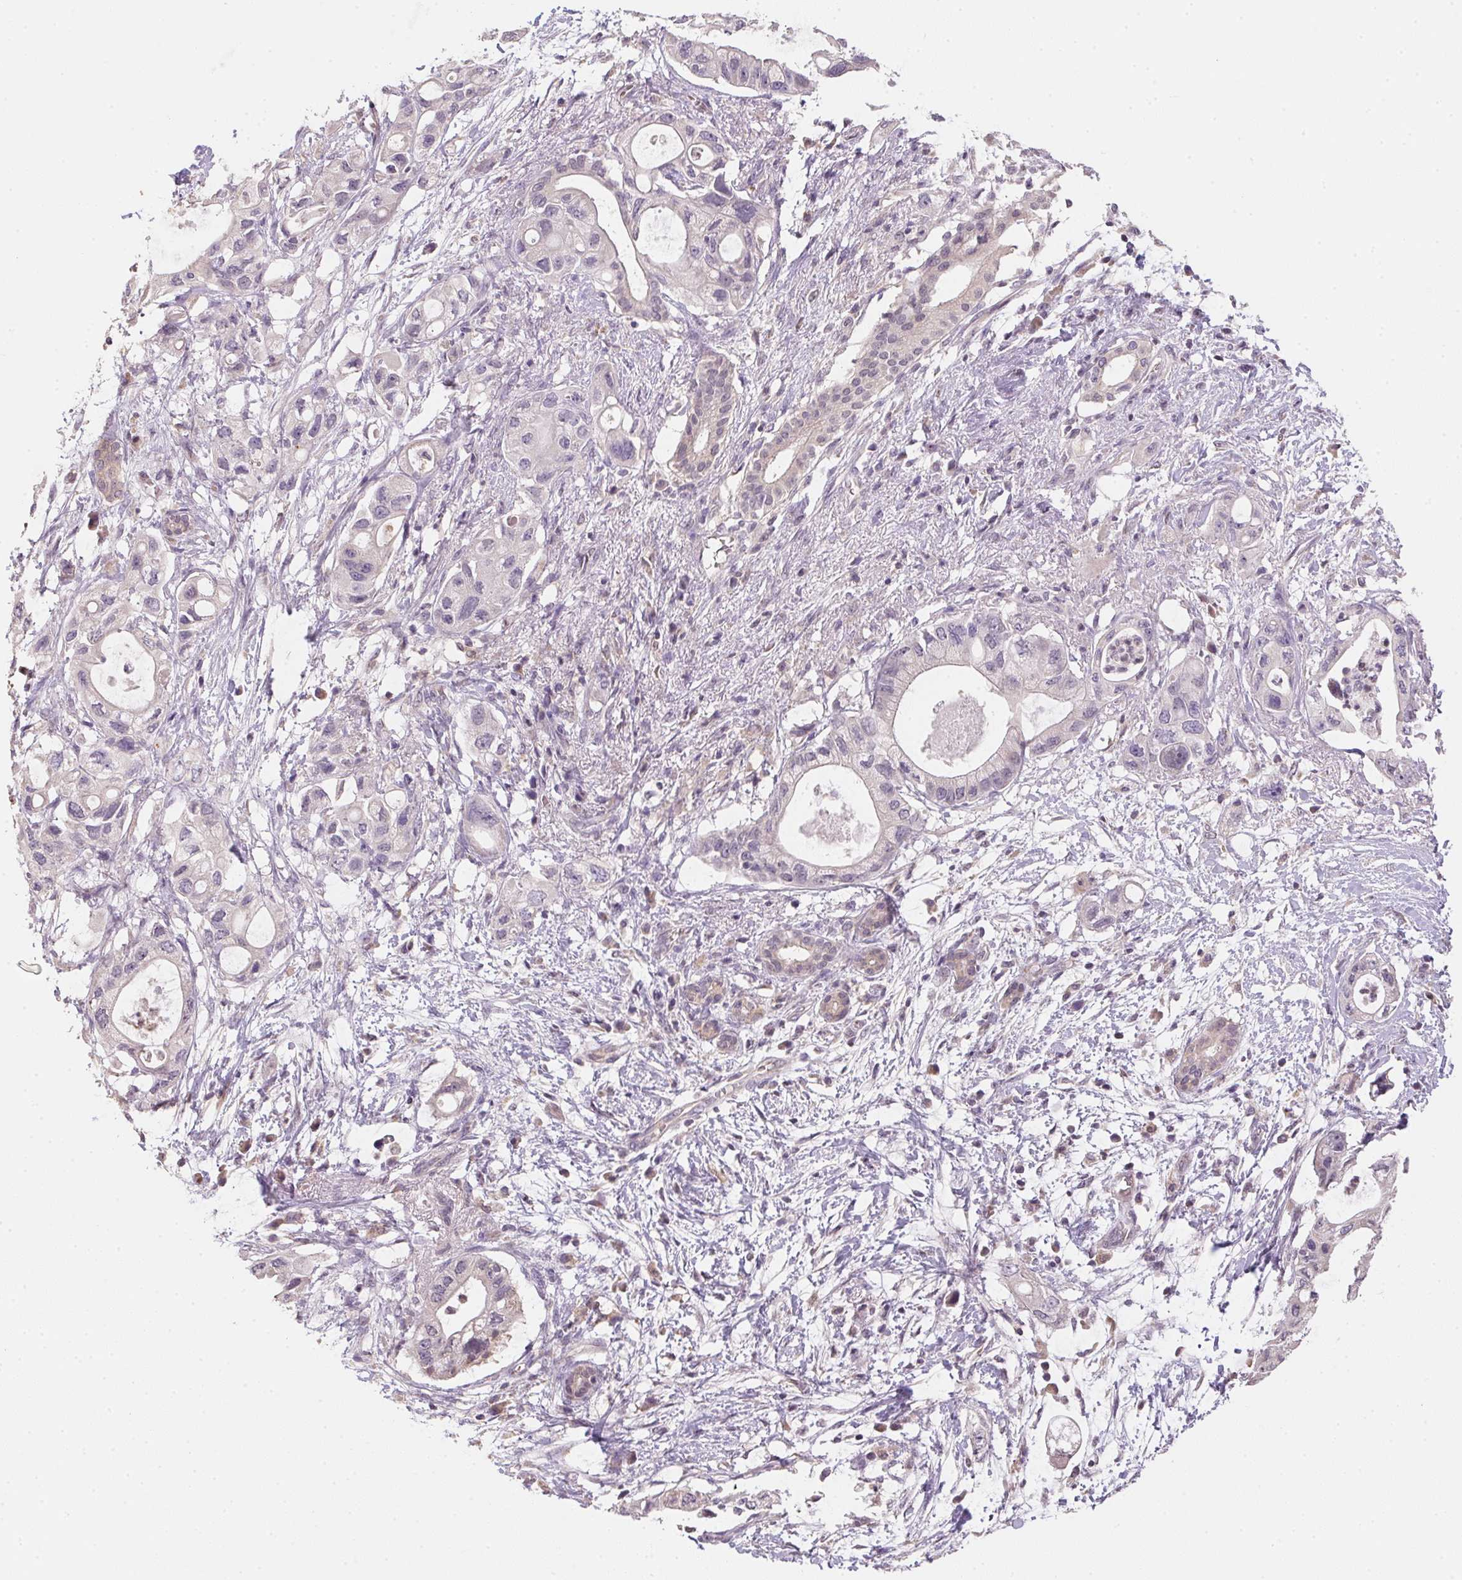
{"staining": {"intensity": "negative", "quantity": "none", "location": "none"}, "tissue": "pancreatic cancer", "cell_type": "Tumor cells", "image_type": "cancer", "snomed": [{"axis": "morphology", "description": "Adenocarcinoma, NOS"}, {"axis": "topography", "description": "Pancreas"}], "caption": "Immunohistochemistry of human pancreatic cancer shows no staining in tumor cells.", "gene": "ALDH8A1", "patient": {"sex": "female", "age": 72}}